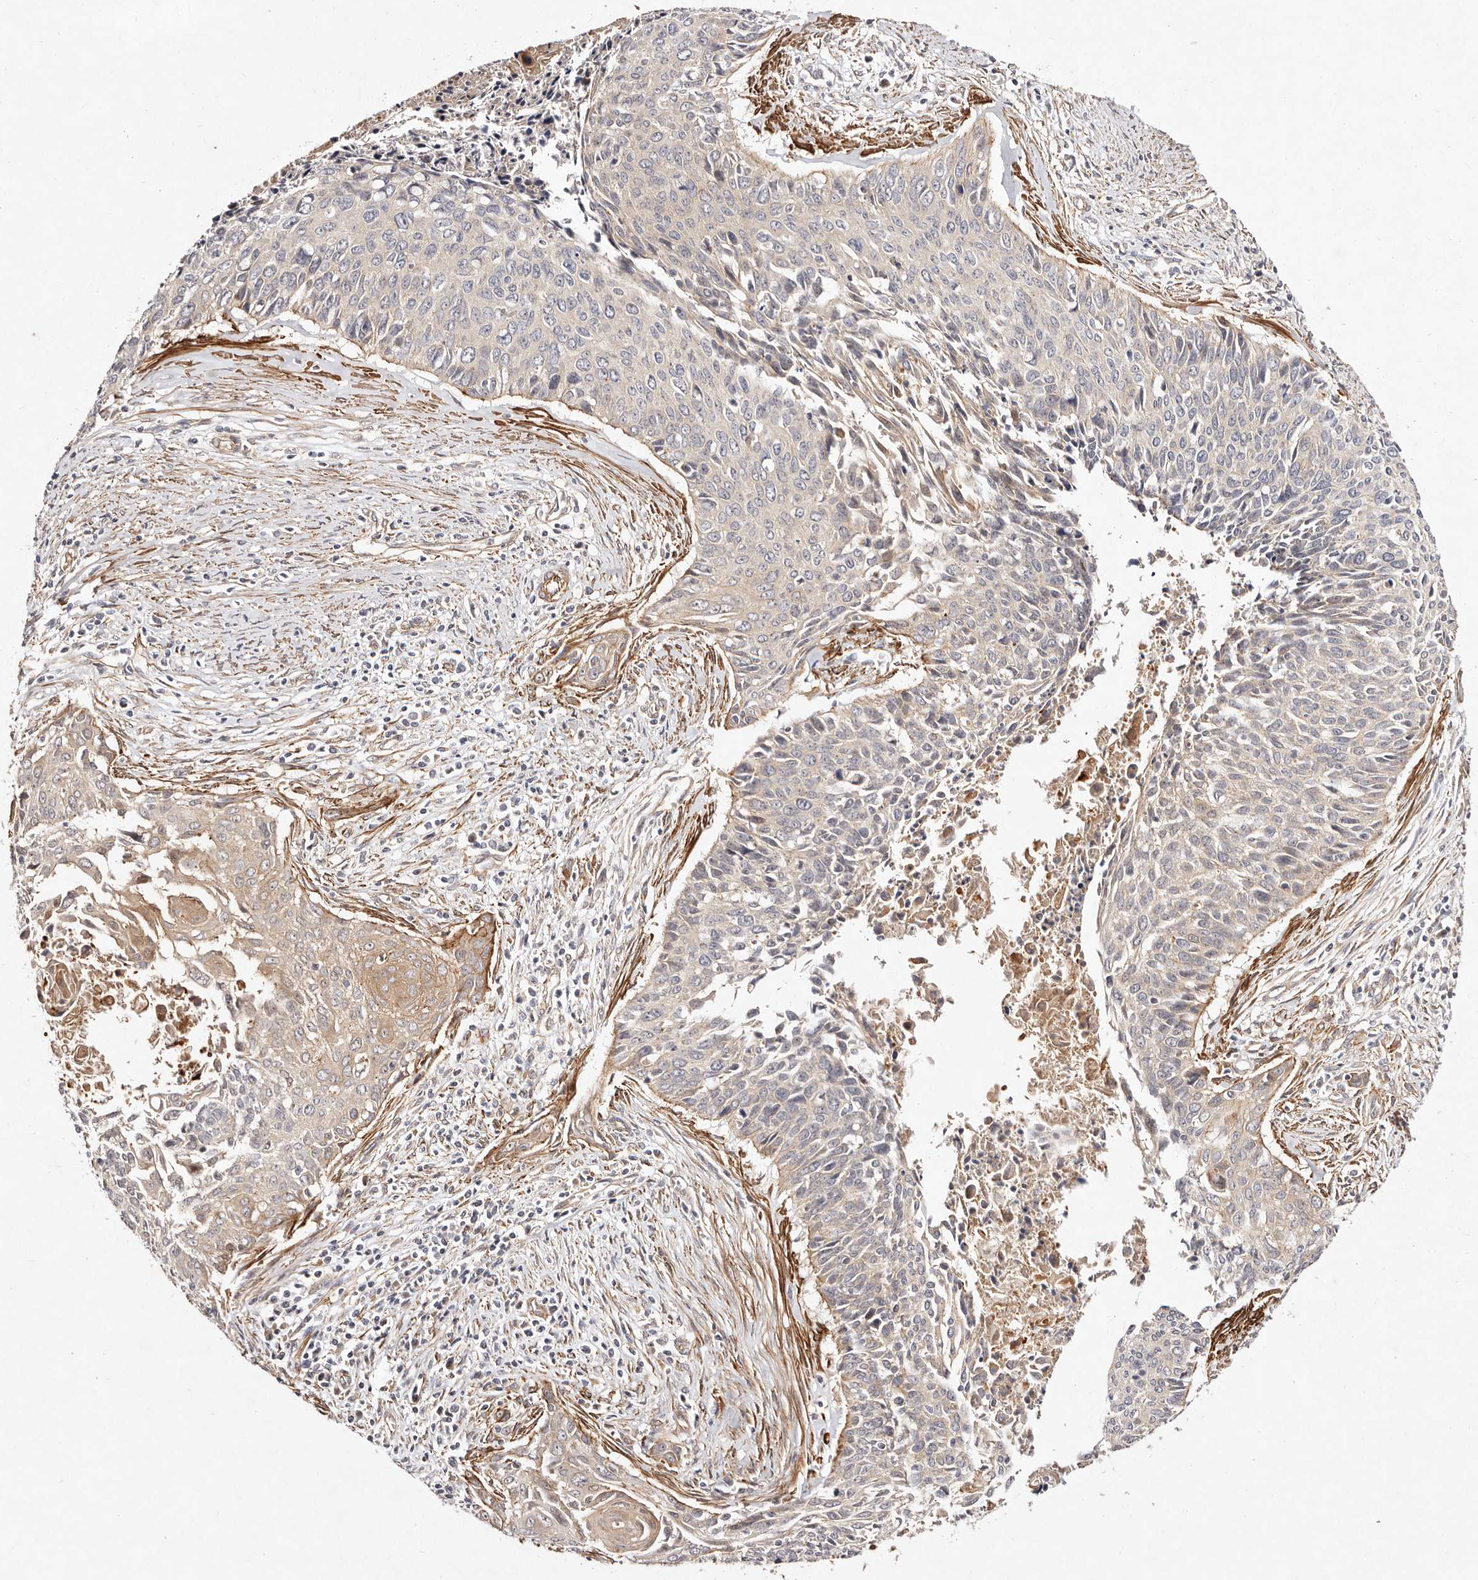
{"staining": {"intensity": "weak", "quantity": "<25%", "location": "cytoplasmic/membranous"}, "tissue": "cervical cancer", "cell_type": "Tumor cells", "image_type": "cancer", "snomed": [{"axis": "morphology", "description": "Squamous cell carcinoma, NOS"}, {"axis": "topography", "description": "Cervix"}], "caption": "A high-resolution photomicrograph shows IHC staining of cervical squamous cell carcinoma, which exhibits no significant positivity in tumor cells.", "gene": "MTMR11", "patient": {"sex": "female", "age": 55}}